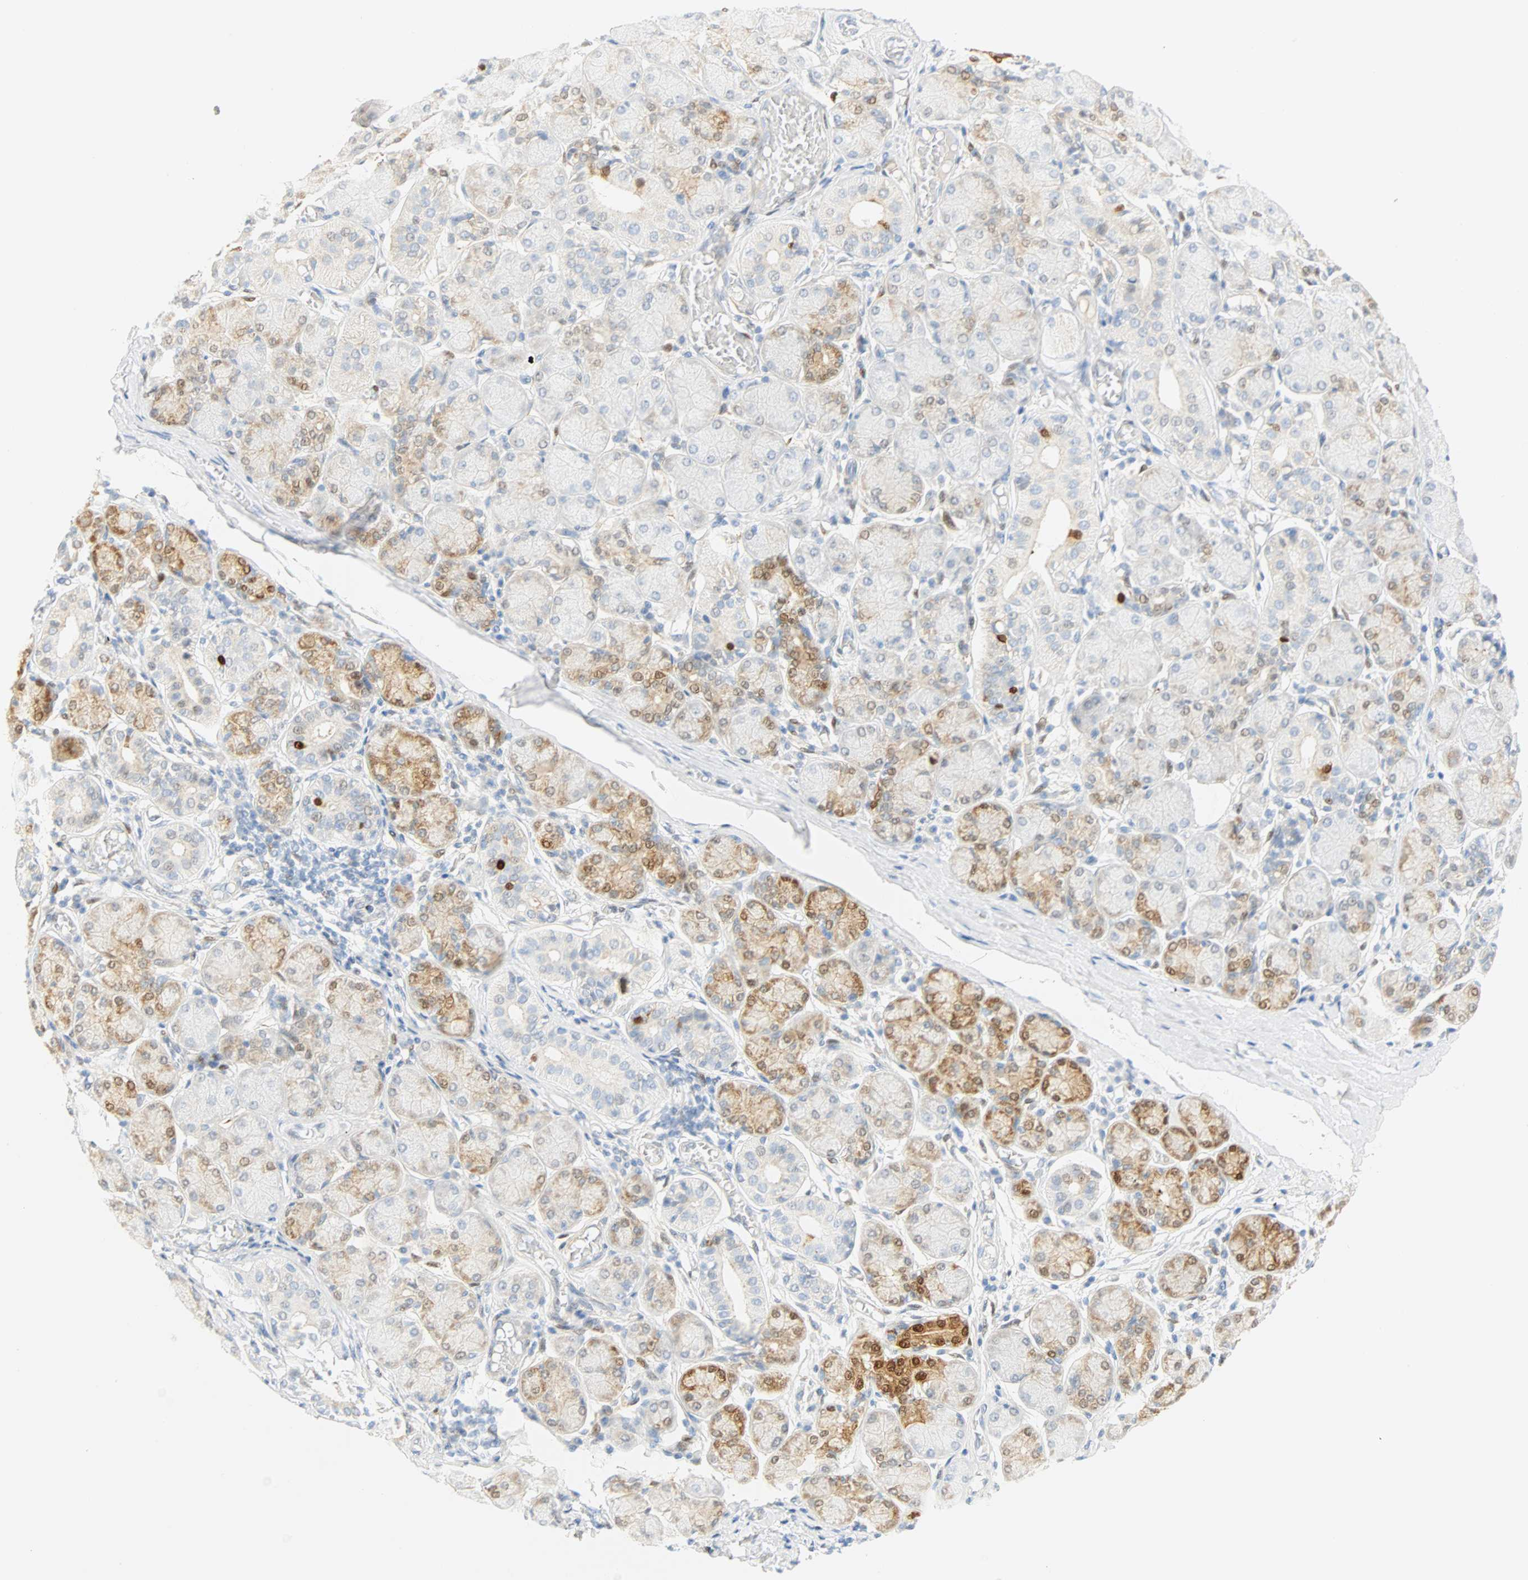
{"staining": {"intensity": "weak", "quantity": "25%-75%", "location": "cytoplasmic/membranous,nuclear"}, "tissue": "salivary gland", "cell_type": "Glandular cells", "image_type": "normal", "snomed": [{"axis": "morphology", "description": "Normal tissue, NOS"}, {"axis": "topography", "description": "Salivary gland"}], "caption": "Glandular cells display low levels of weak cytoplasmic/membranous,nuclear expression in about 25%-75% of cells in benign salivary gland. (DAB IHC with brightfield microscopy, high magnification).", "gene": "SELENBP1", "patient": {"sex": "female", "age": 24}}